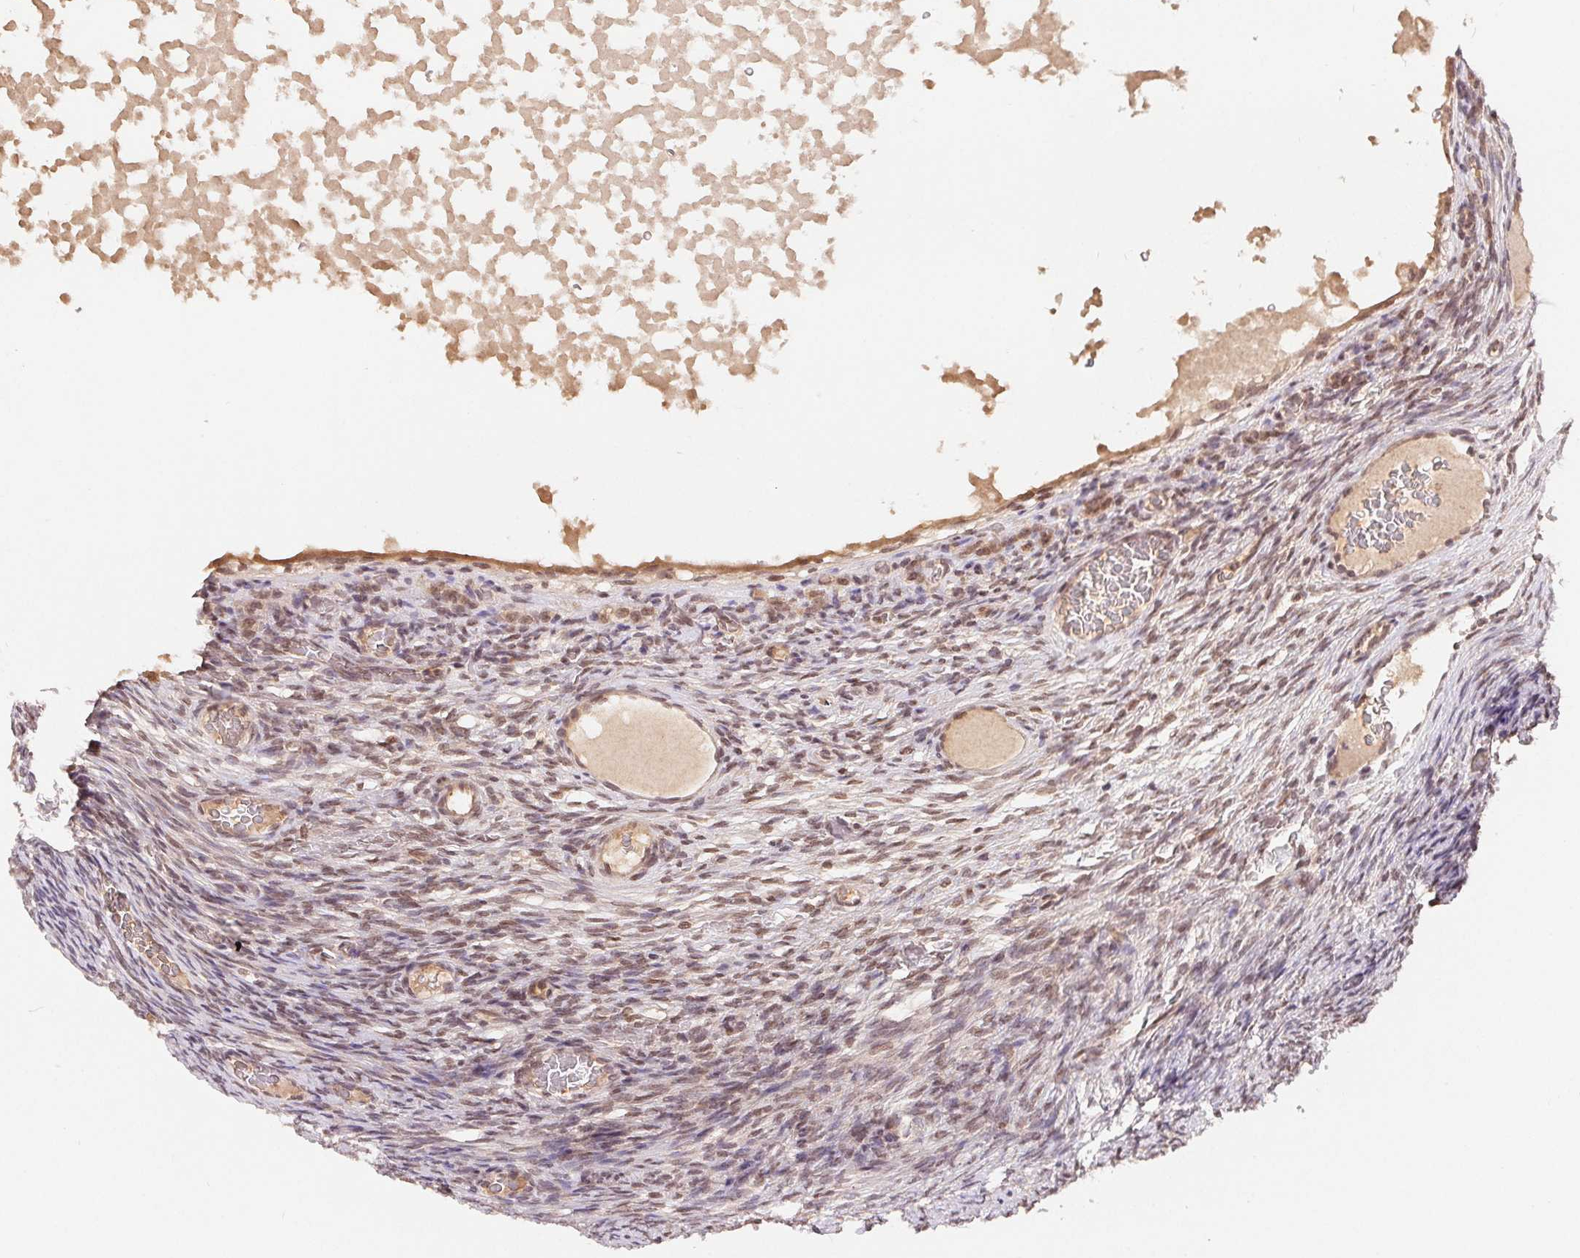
{"staining": {"intensity": "negative", "quantity": "none", "location": "none"}, "tissue": "ovary", "cell_type": "Follicle cells", "image_type": "normal", "snomed": [{"axis": "morphology", "description": "Normal tissue, NOS"}, {"axis": "topography", "description": "Ovary"}], "caption": "Immunohistochemistry (IHC) histopathology image of unremarkable ovary: human ovary stained with DAB reveals no significant protein staining in follicle cells.", "gene": "HMGN3", "patient": {"sex": "female", "age": 34}}